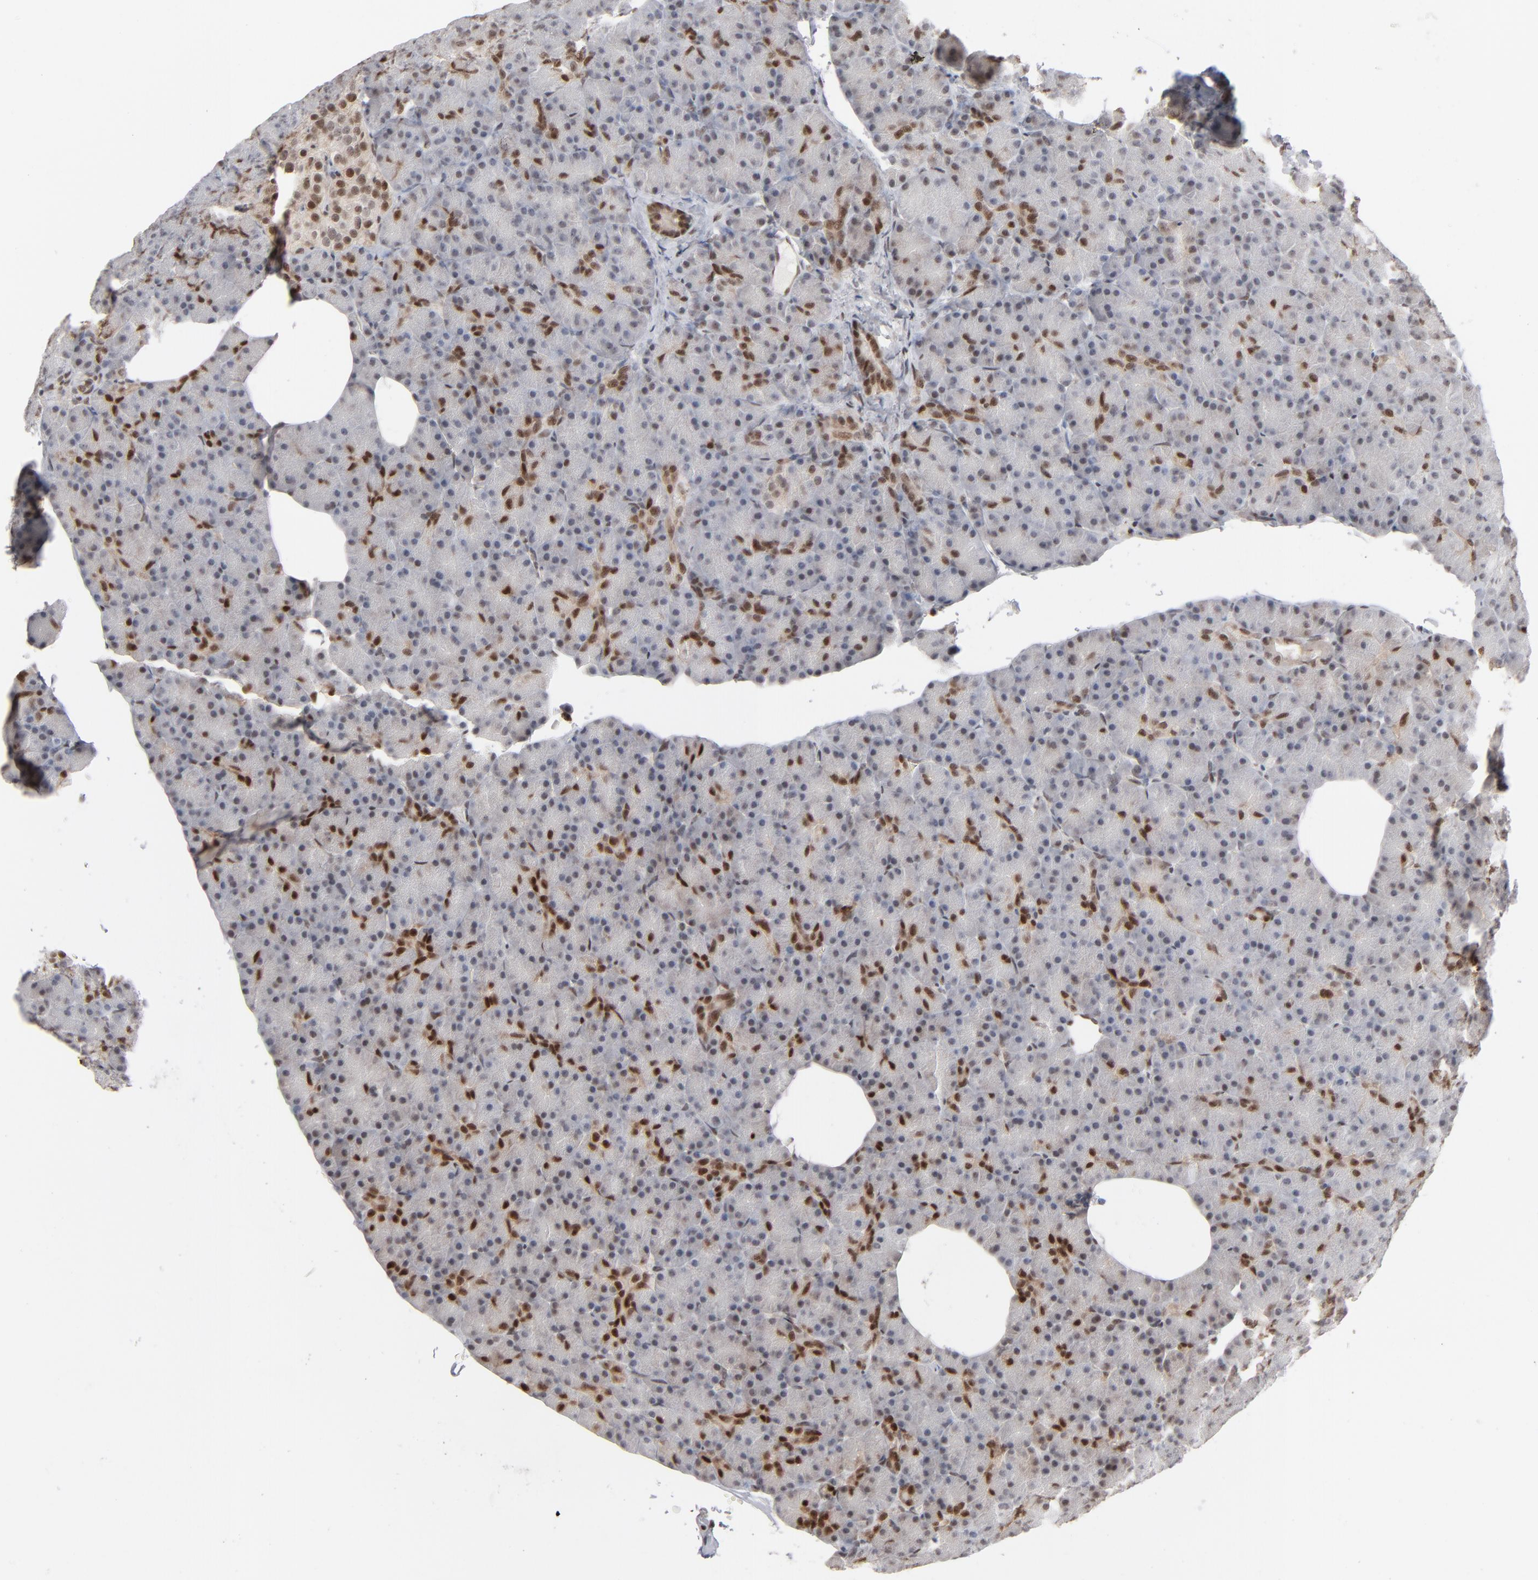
{"staining": {"intensity": "strong", "quantity": "<25%", "location": "nuclear"}, "tissue": "pancreas", "cell_type": "Exocrine glandular cells", "image_type": "normal", "snomed": [{"axis": "morphology", "description": "Normal tissue, NOS"}, {"axis": "topography", "description": "Pancreas"}], "caption": "DAB immunohistochemical staining of benign pancreas displays strong nuclear protein staining in about <25% of exocrine glandular cells.", "gene": "IRF9", "patient": {"sex": "female", "age": 43}}